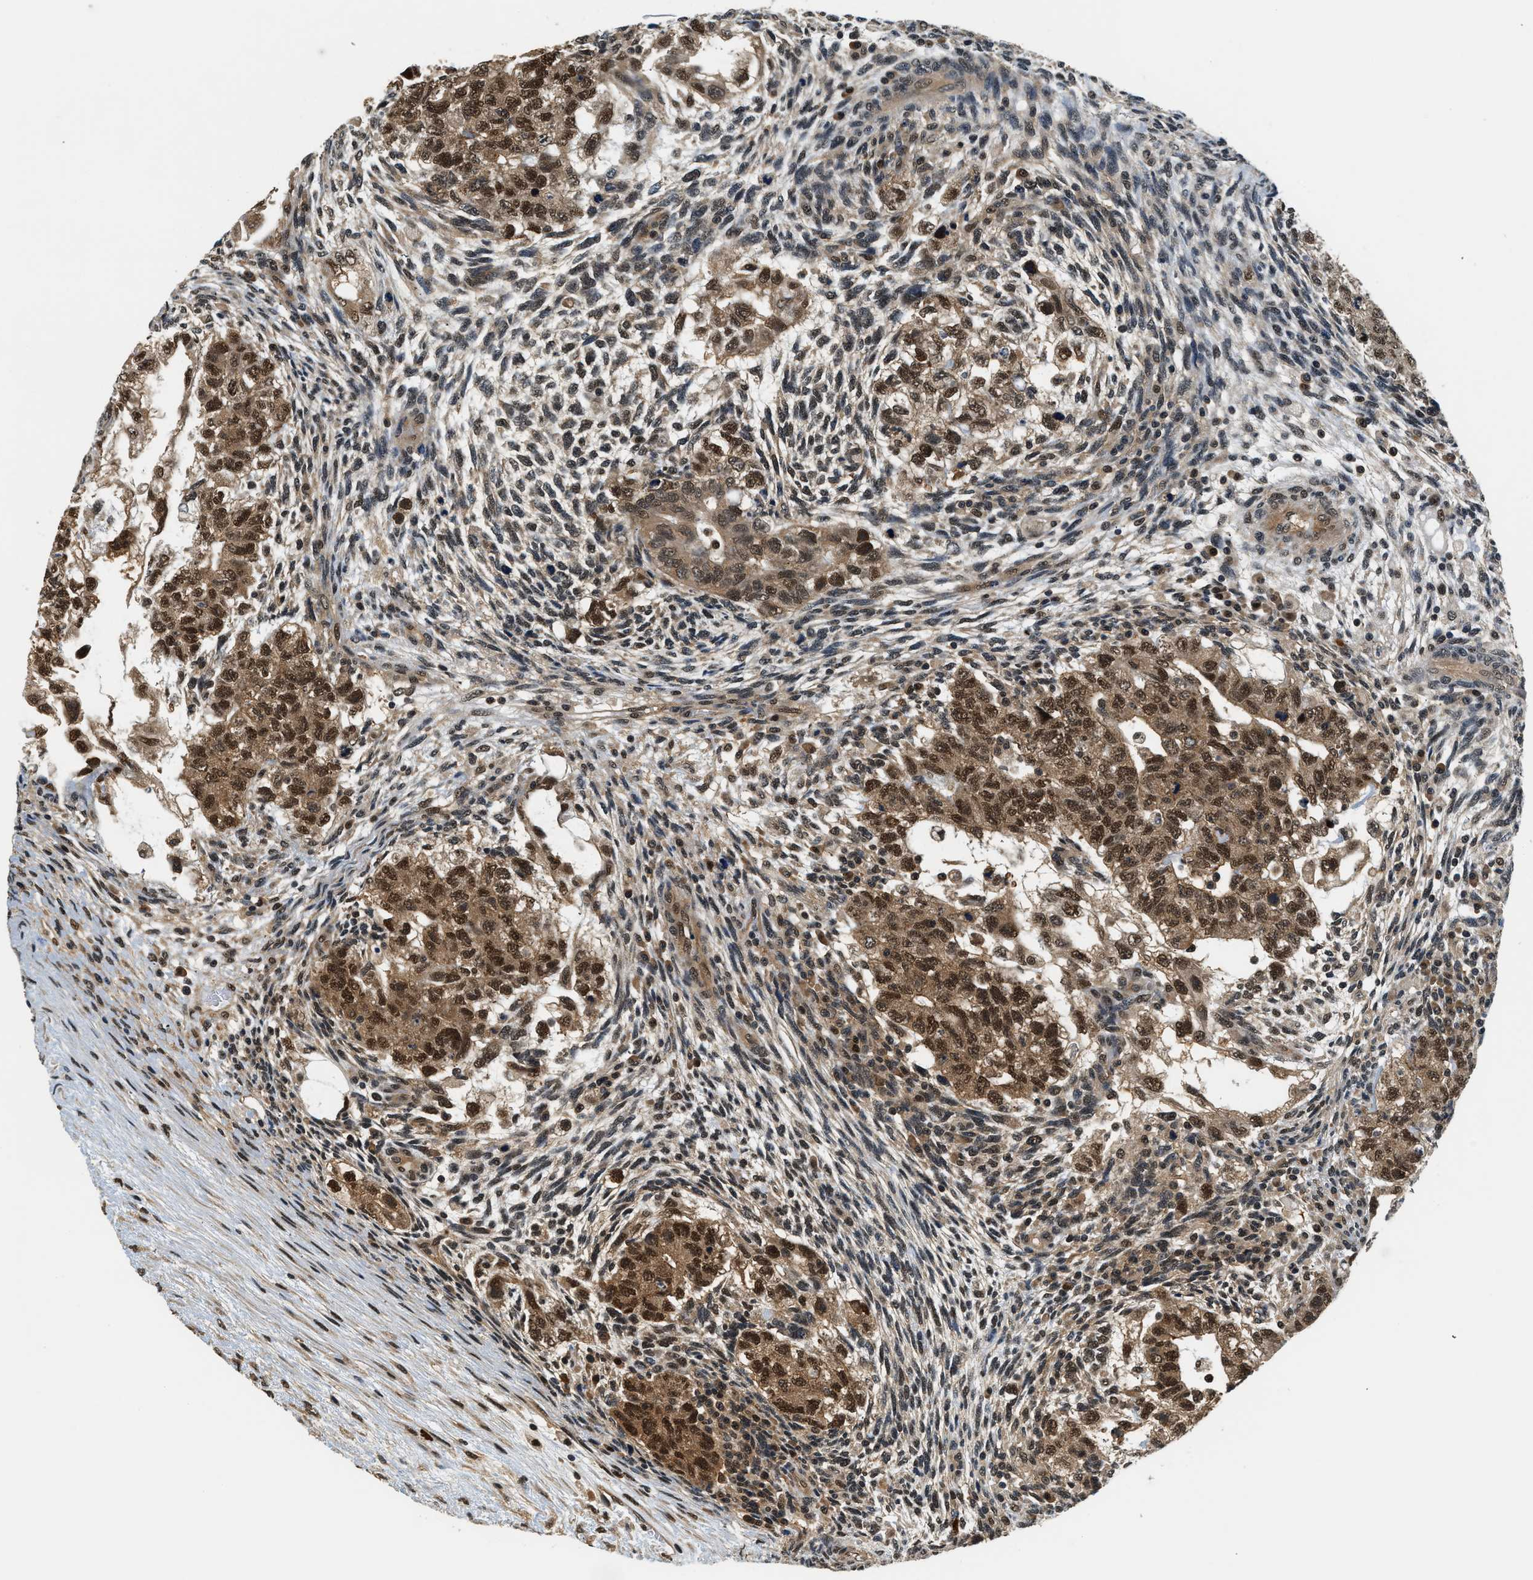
{"staining": {"intensity": "strong", "quantity": ">75%", "location": "cytoplasmic/membranous,nuclear"}, "tissue": "testis cancer", "cell_type": "Tumor cells", "image_type": "cancer", "snomed": [{"axis": "morphology", "description": "Normal tissue, NOS"}, {"axis": "morphology", "description": "Carcinoma, Embryonal, NOS"}, {"axis": "topography", "description": "Testis"}], "caption": "The photomicrograph demonstrates staining of embryonal carcinoma (testis), revealing strong cytoplasmic/membranous and nuclear protein expression (brown color) within tumor cells.", "gene": "PSMD3", "patient": {"sex": "male", "age": 36}}